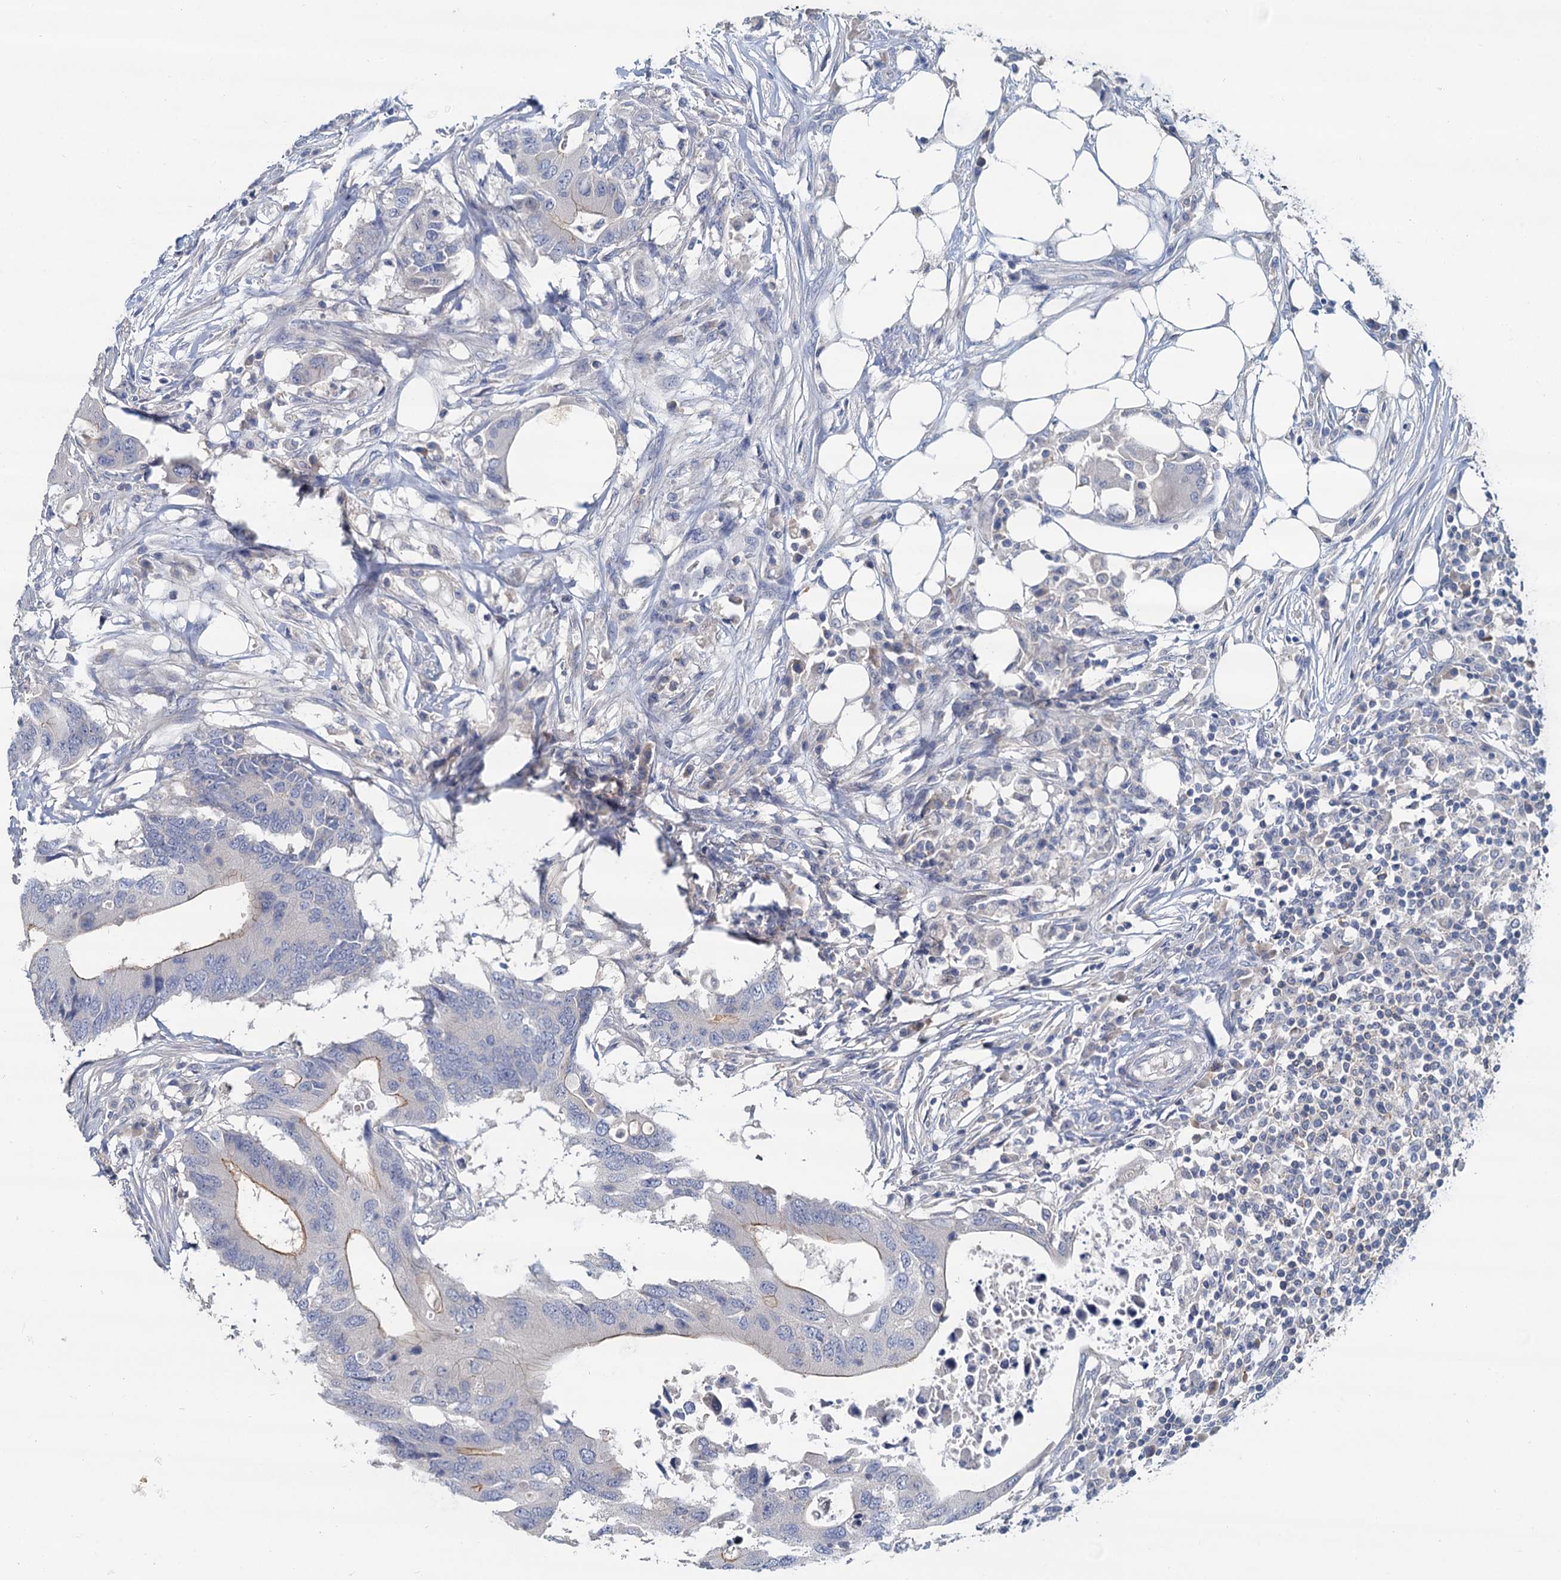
{"staining": {"intensity": "weak", "quantity": "<25%", "location": "cytoplasmic/membranous"}, "tissue": "colorectal cancer", "cell_type": "Tumor cells", "image_type": "cancer", "snomed": [{"axis": "morphology", "description": "Adenocarcinoma, NOS"}, {"axis": "topography", "description": "Colon"}], "caption": "Immunohistochemistry photomicrograph of neoplastic tissue: human colorectal cancer stained with DAB (3,3'-diaminobenzidine) demonstrates no significant protein positivity in tumor cells.", "gene": "ACSM3", "patient": {"sex": "male", "age": 71}}